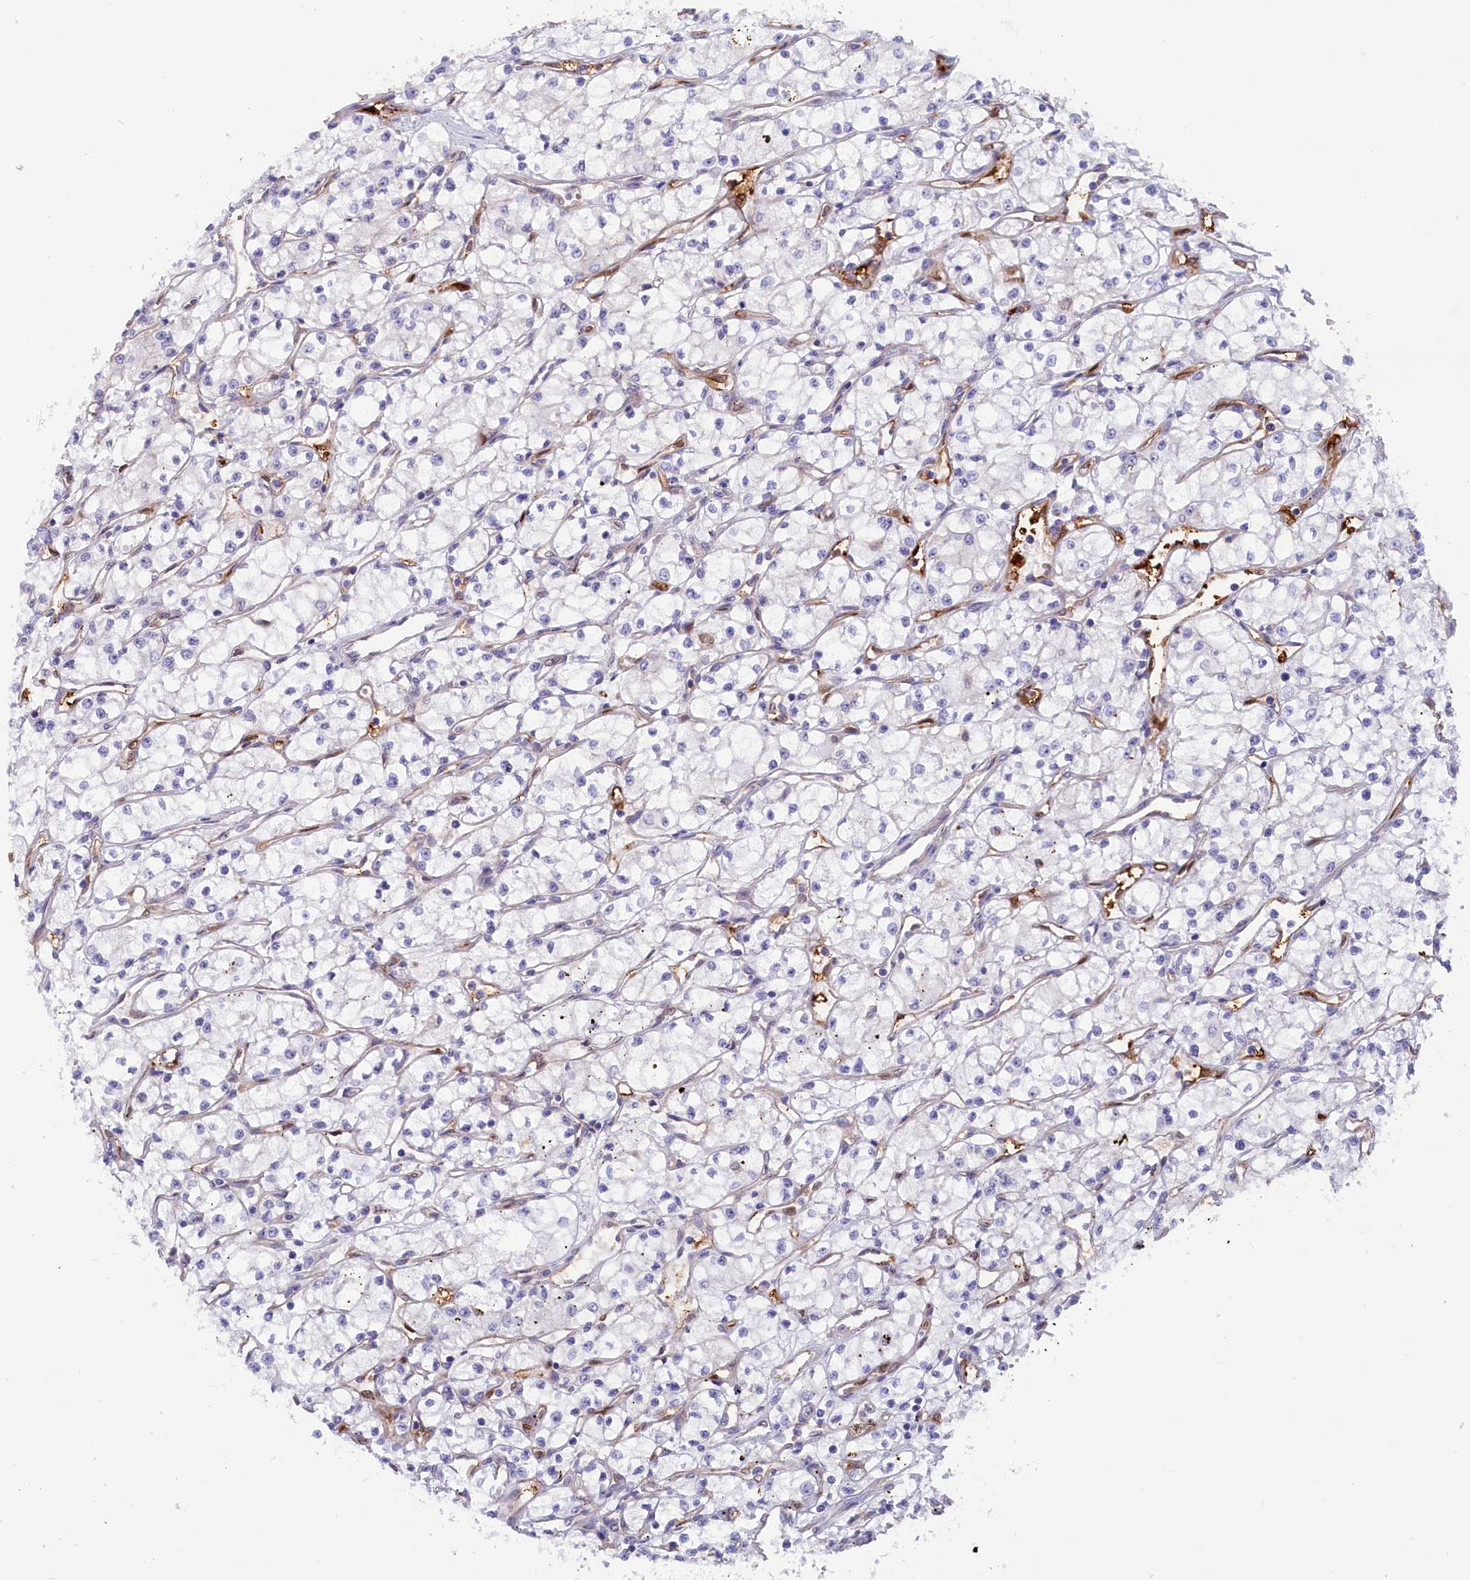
{"staining": {"intensity": "negative", "quantity": "none", "location": "none"}, "tissue": "renal cancer", "cell_type": "Tumor cells", "image_type": "cancer", "snomed": [{"axis": "morphology", "description": "Adenocarcinoma, NOS"}, {"axis": "topography", "description": "Kidney"}], "caption": "Renal cancer was stained to show a protein in brown. There is no significant staining in tumor cells.", "gene": "ABCC12", "patient": {"sex": "male", "age": 59}}